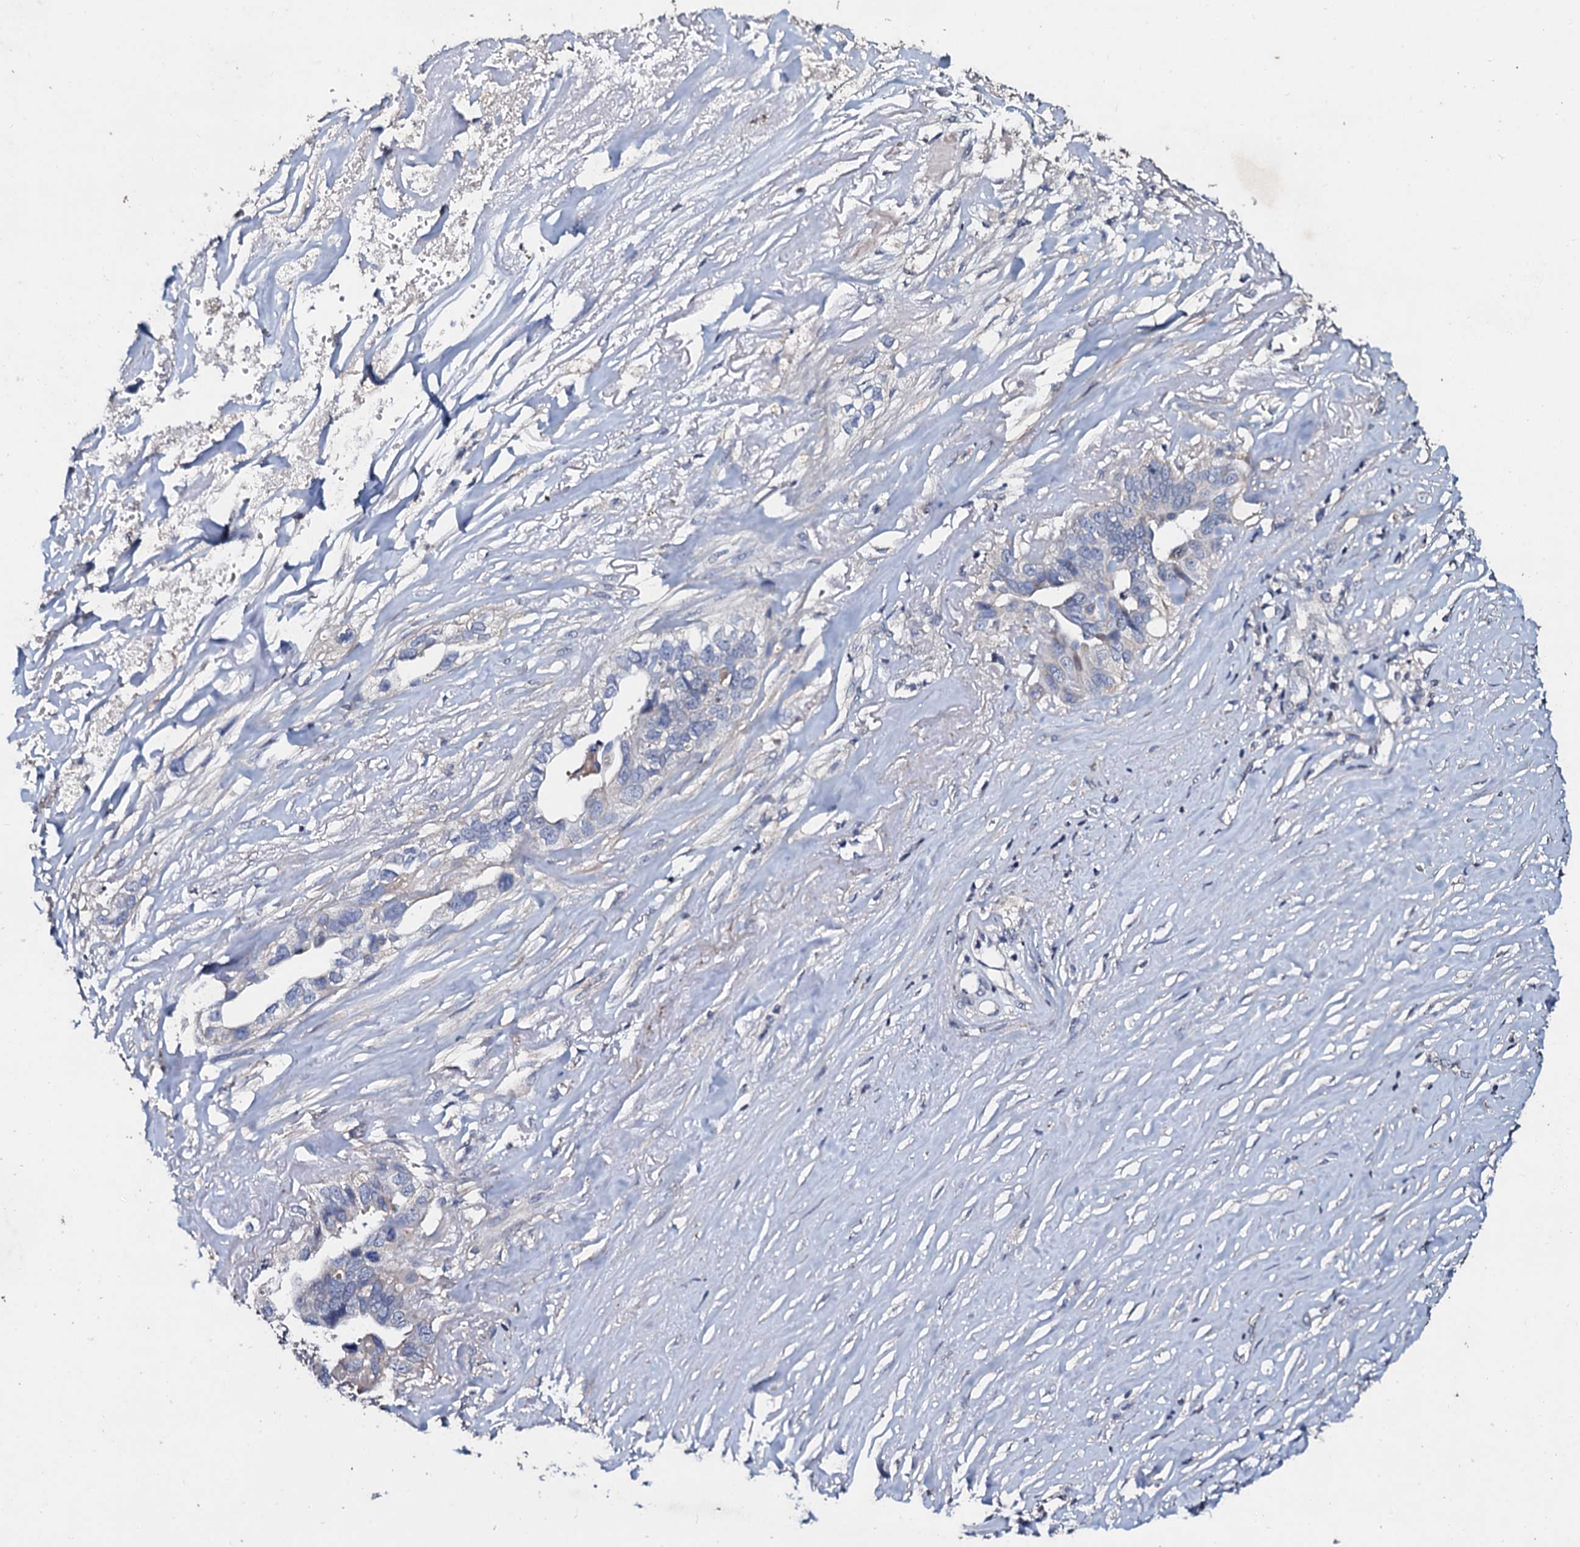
{"staining": {"intensity": "negative", "quantity": "none", "location": "none"}, "tissue": "liver cancer", "cell_type": "Tumor cells", "image_type": "cancer", "snomed": [{"axis": "morphology", "description": "Cholangiocarcinoma"}, {"axis": "topography", "description": "Liver"}], "caption": "This image is of cholangiocarcinoma (liver) stained with IHC to label a protein in brown with the nuclei are counter-stained blue. There is no positivity in tumor cells.", "gene": "SLC37A4", "patient": {"sex": "female", "age": 79}}